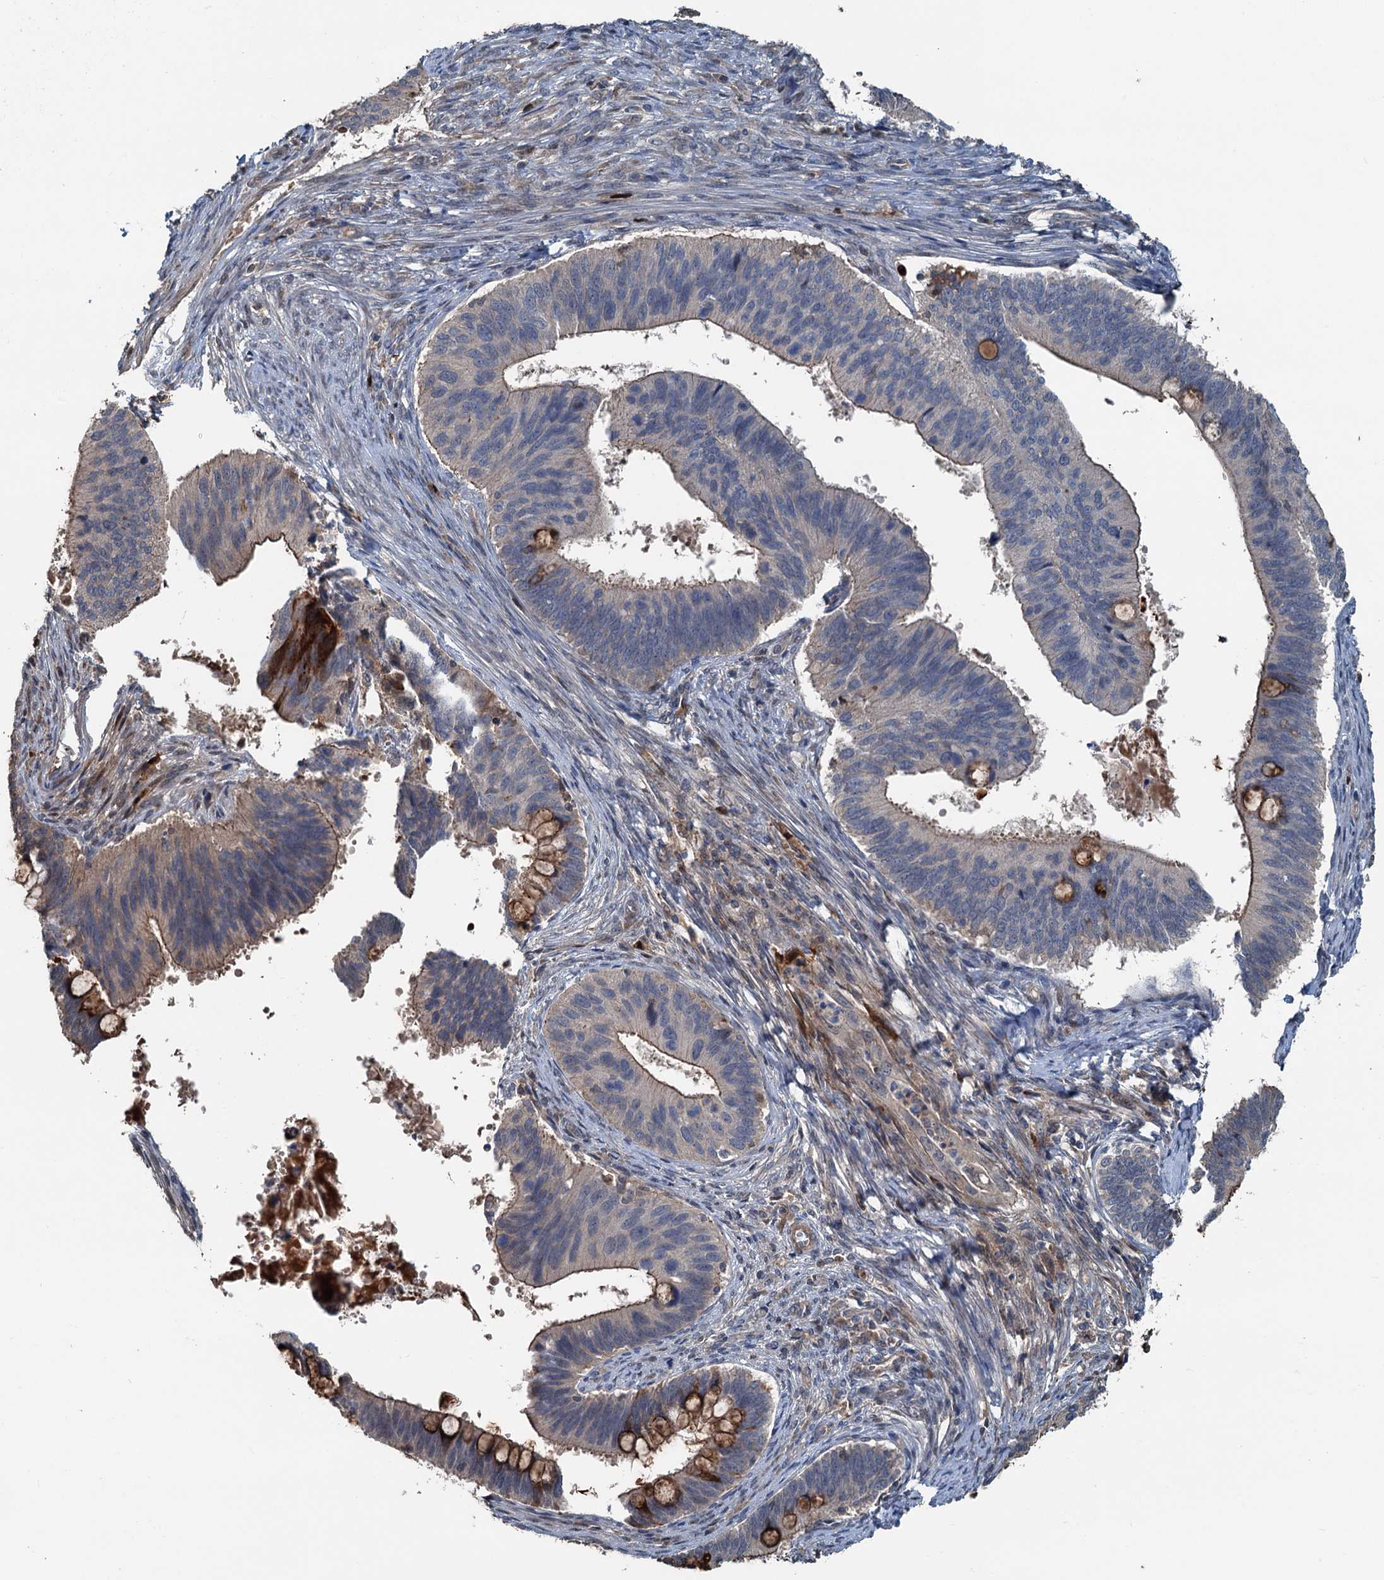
{"staining": {"intensity": "strong", "quantity": "<25%", "location": "cytoplasmic/membranous"}, "tissue": "cervical cancer", "cell_type": "Tumor cells", "image_type": "cancer", "snomed": [{"axis": "morphology", "description": "Adenocarcinoma, NOS"}, {"axis": "topography", "description": "Cervix"}], "caption": "Immunohistochemistry (IHC) micrograph of human cervical cancer (adenocarcinoma) stained for a protein (brown), which exhibits medium levels of strong cytoplasmic/membranous staining in approximately <25% of tumor cells.", "gene": "TEDC1", "patient": {"sex": "female", "age": 42}}